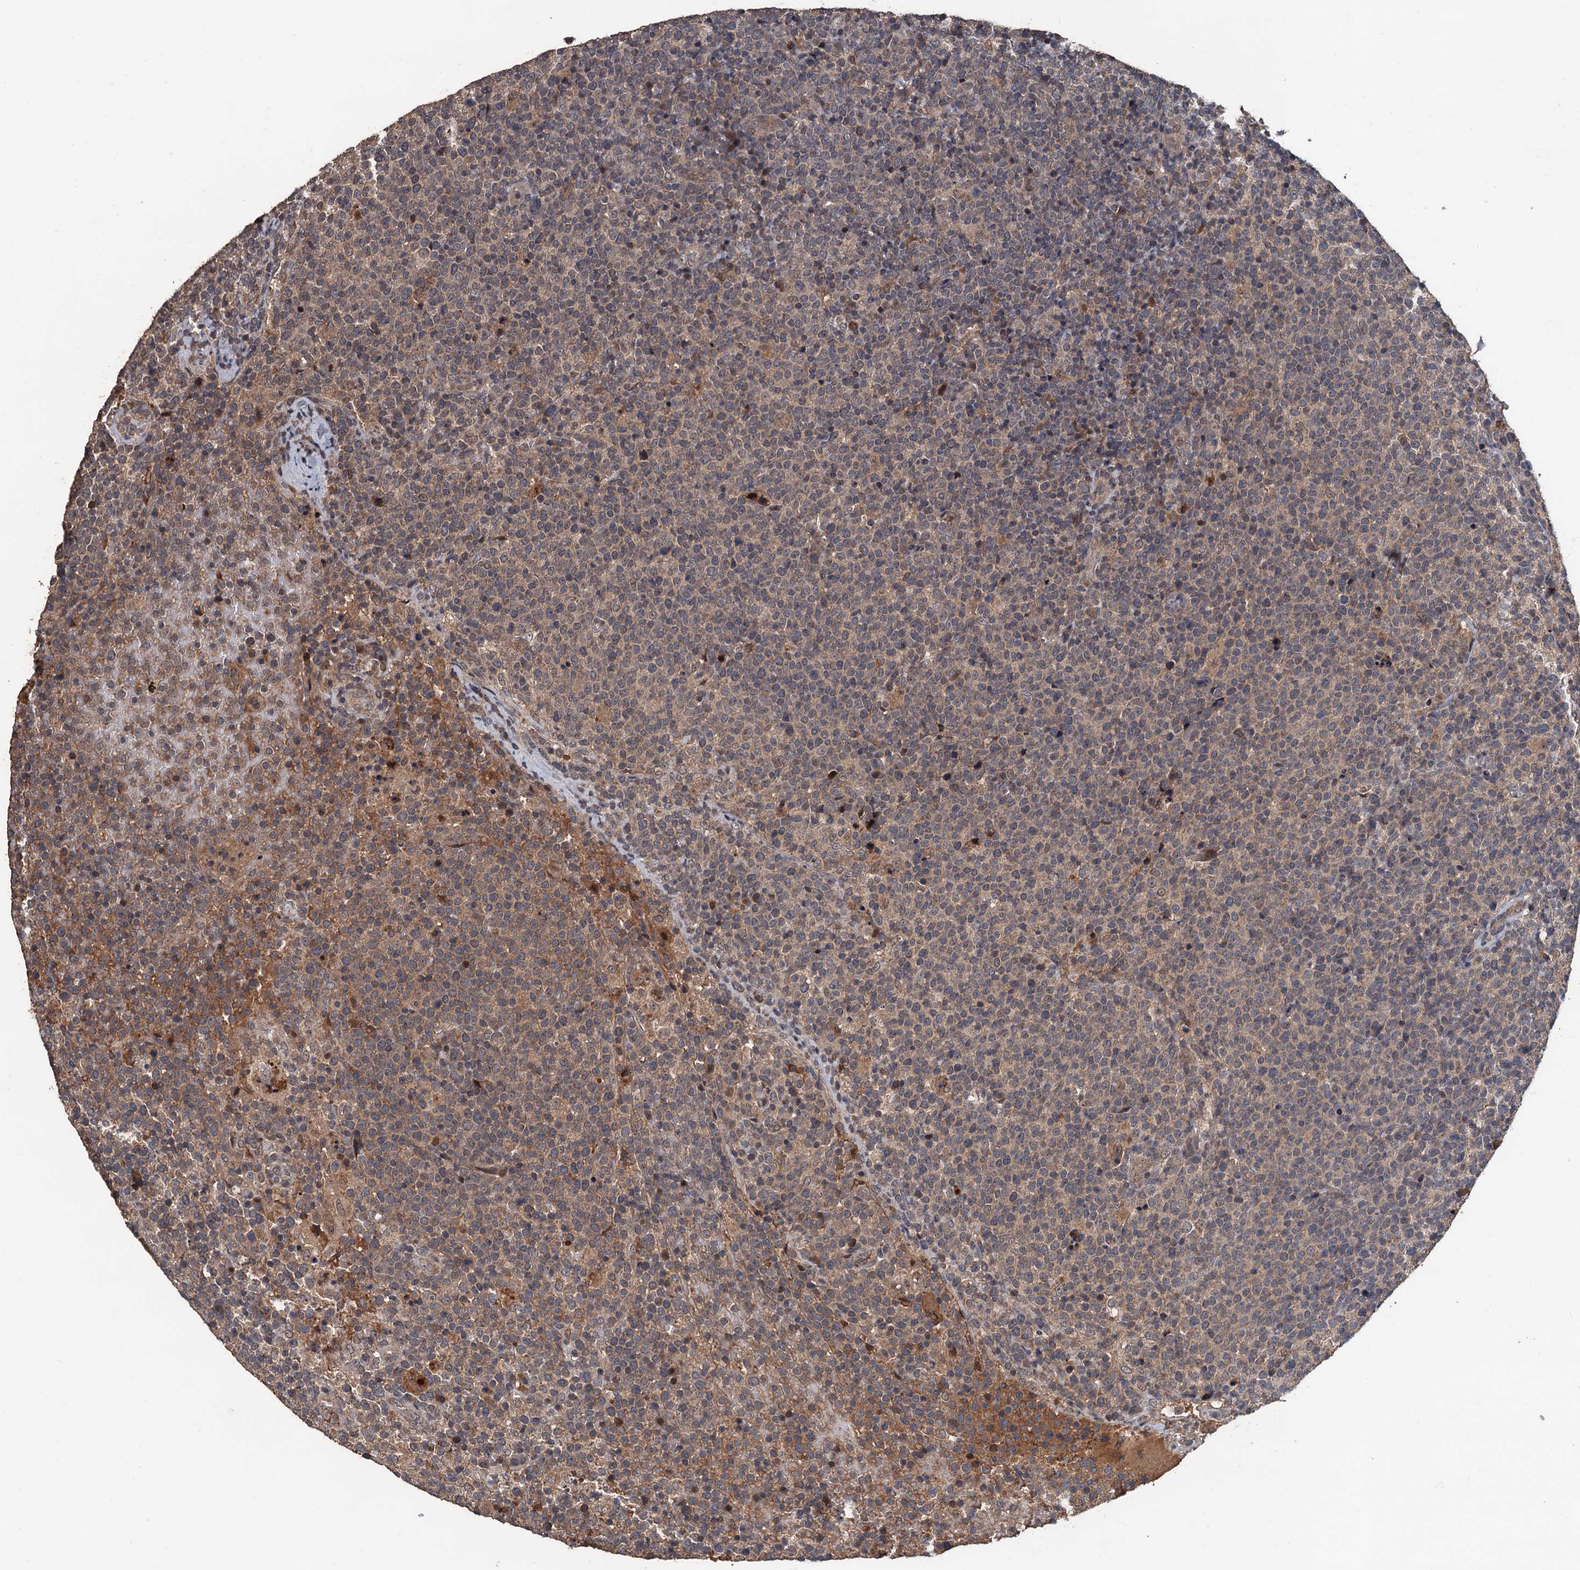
{"staining": {"intensity": "weak", "quantity": "<25%", "location": "cytoplasmic/membranous"}, "tissue": "lymphoma", "cell_type": "Tumor cells", "image_type": "cancer", "snomed": [{"axis": "morphology", "description": "Malignant lymphoma, non-Hodgkin's type, High grade"}, {"axis": "topography", "description": "Lymph node"}], "caption": "Immunohistochemical staining of human malignant lymphoma, non-Hodgkin's type (high-grade) displays no significant expression in tumor cells.", "gene": "ZNF438", "patient": {"sex": "male", "age": 61}}